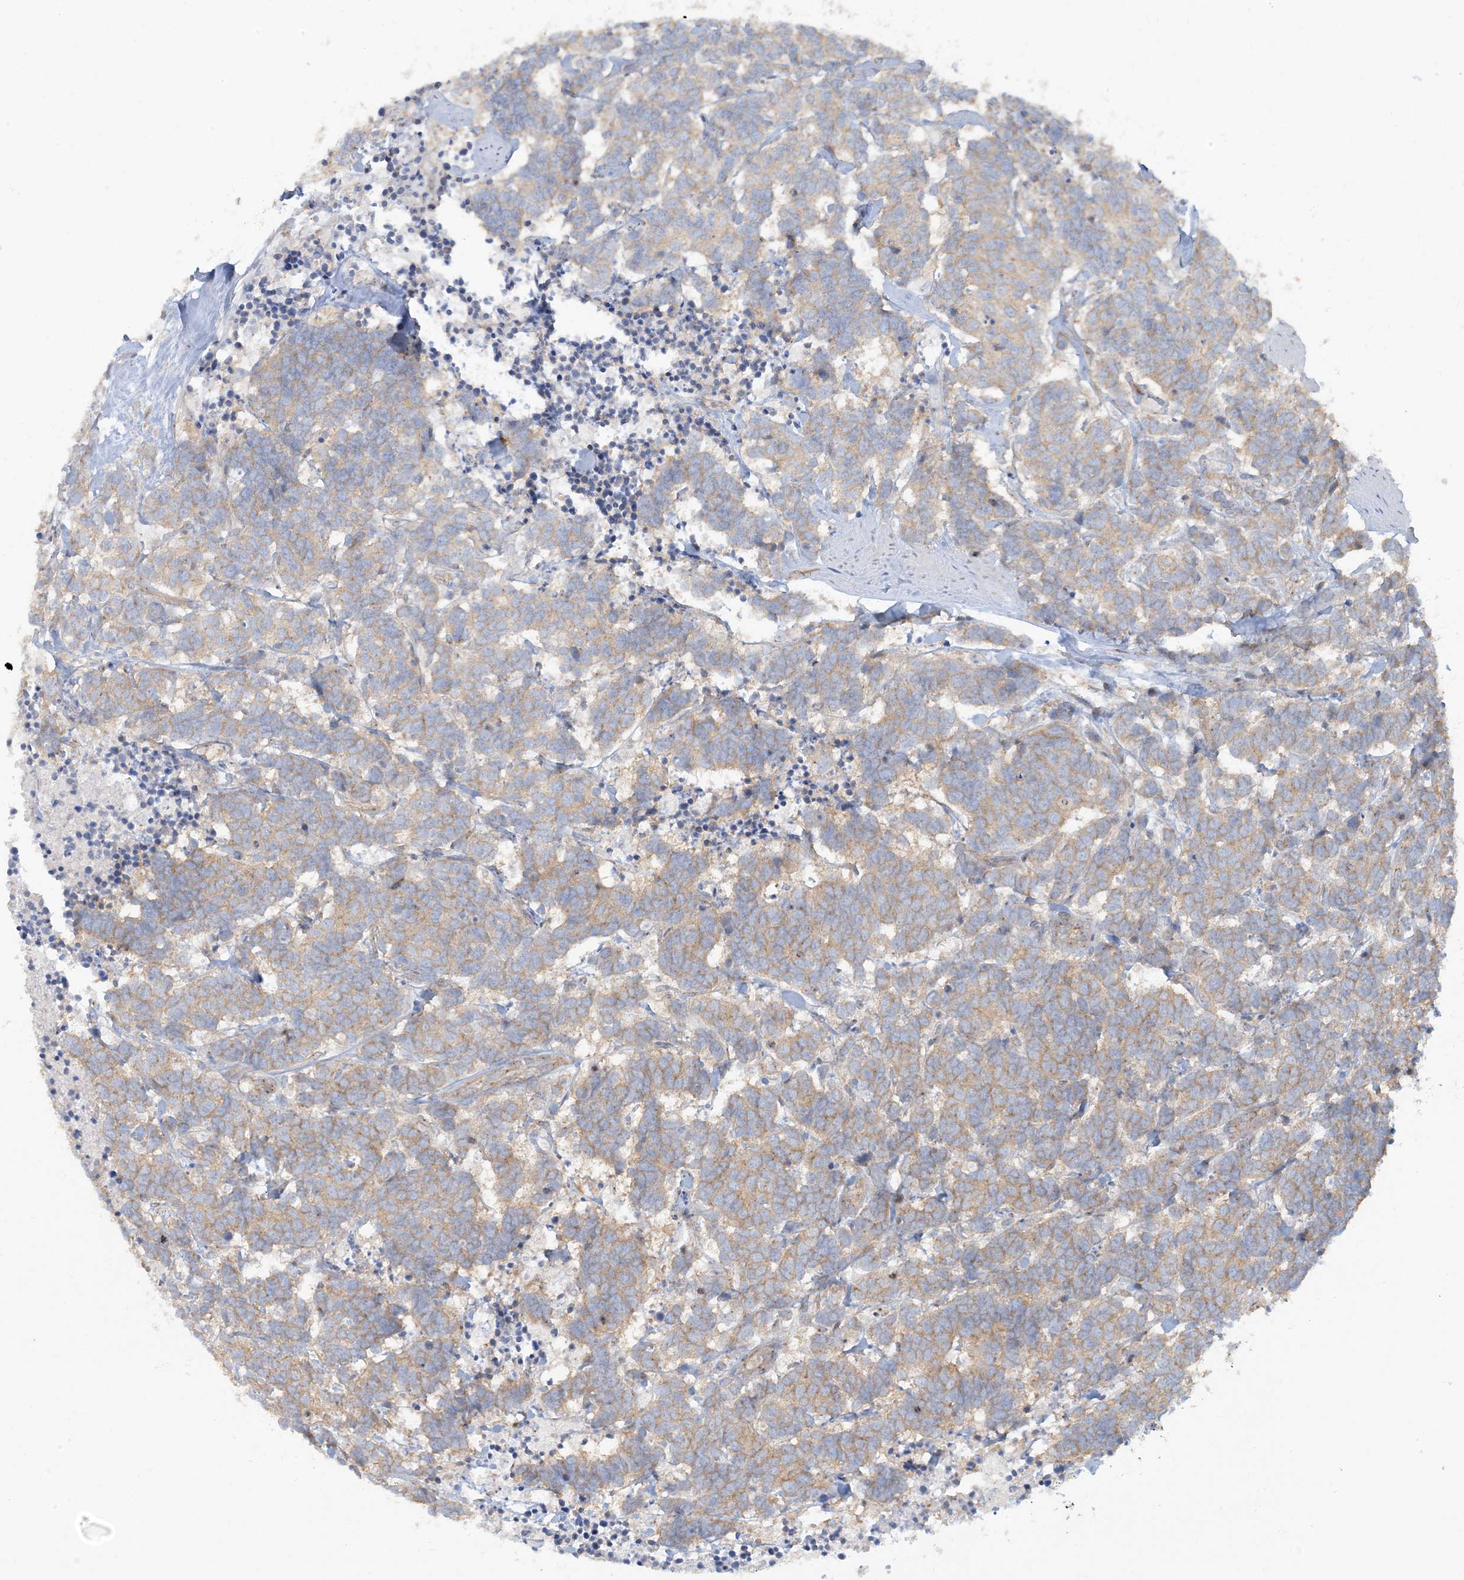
{"staining": {"intensity": "weak", "quantity": ">75%", "location": "cytoplasmic/membranous"}, "tissue": "carcinoid", "cell_type": "Tumor cells", "image_type": "cancer", "snomed": [{"axis": "morphology", "description": "Carcinoma, NOS"}, {"axis": "morphology", "description": "Carcinoid, malignant, NOS"}, {"axis": "topography", "description": "Urinary bladder"}], "caption": "Human carcinoid stained with a protein marker exhibits weak staining in tumor cells.", "gene": "ATP23", "patient": {"sex": "male", "age": 57}}